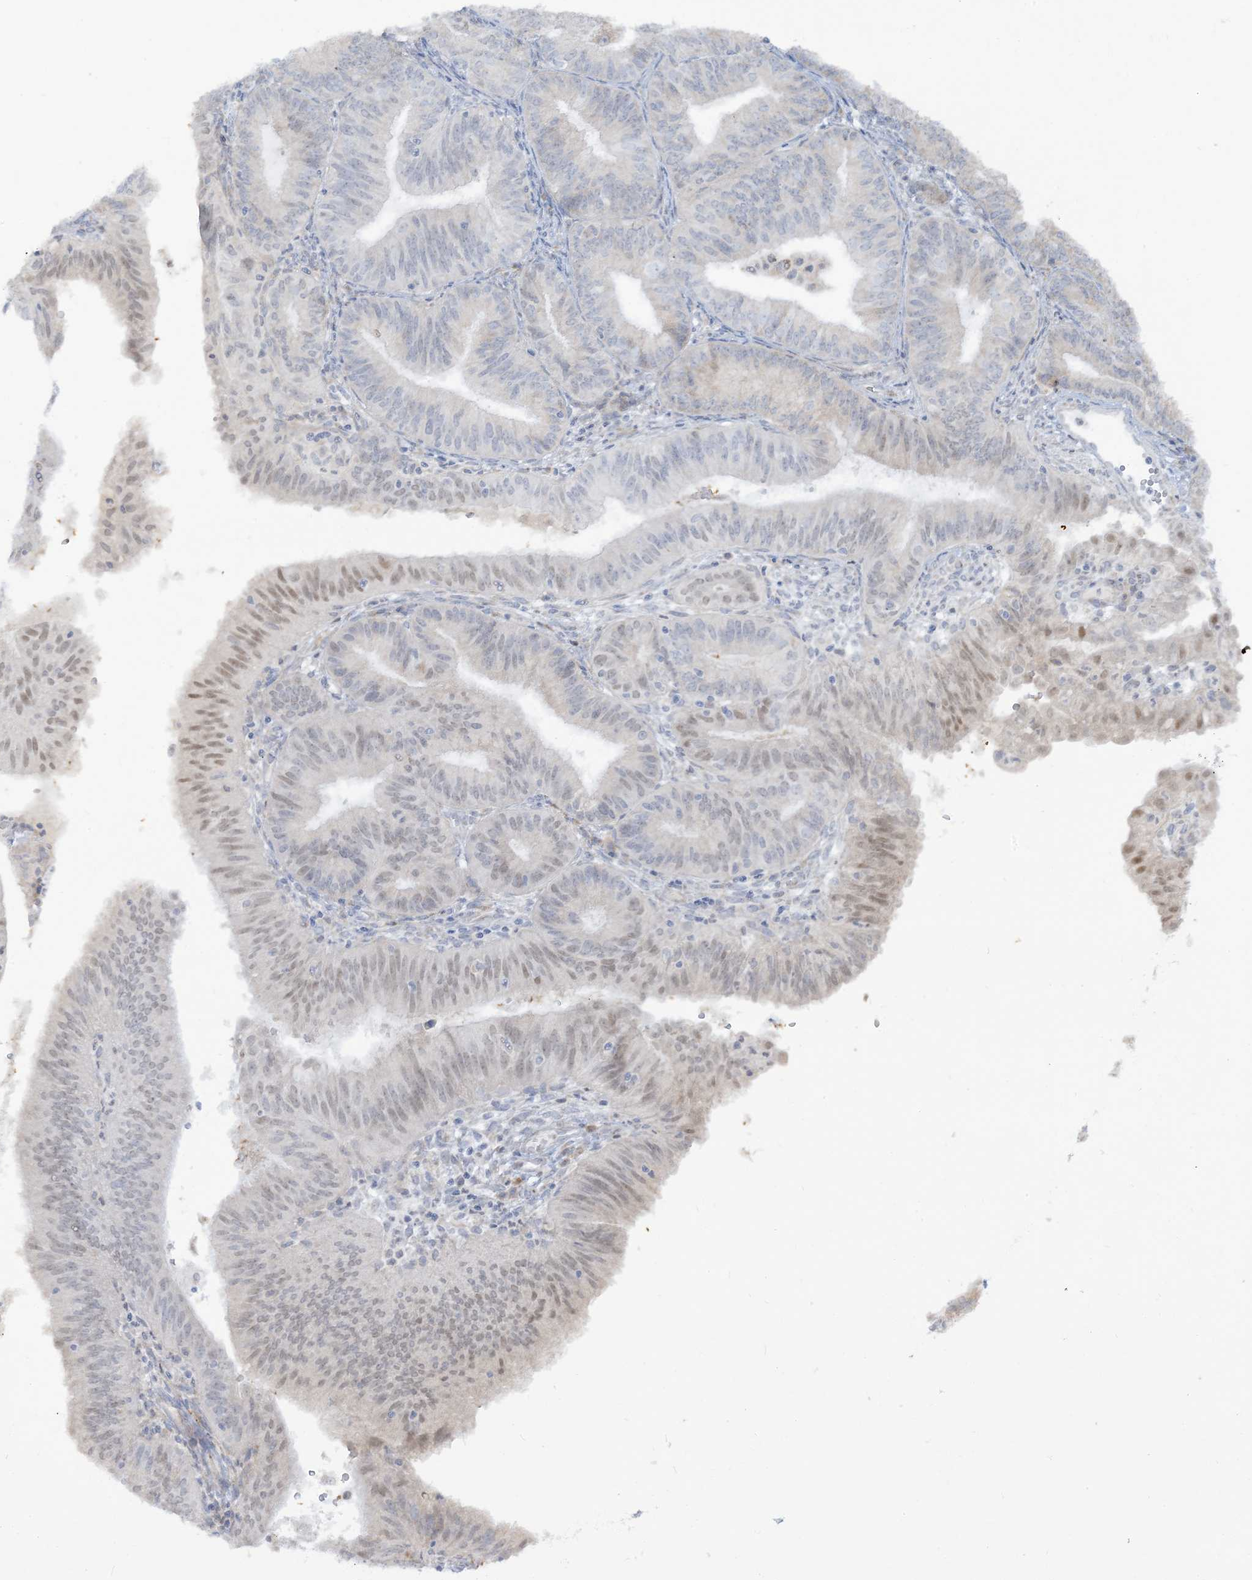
{"staining": {"intensity": "weak", "quantity": "<25%", "location": "nuclear"}, "tissue": "endometrial cancer", "cell_type": "Tumor cells", "image_type": "cancer", "snomed": [{"axis": "morphology", "description": "Adenocarcinoma, NOS"}, {"axis": "topography", "description": "Endometrium"}], "caption": "There is no significant positivity in tumor cells of endometrial cancer. (DAB immunohistochemistry visualized using brightfield microscopy, high magnification).", "gene": "LOXL3", "patient": {"sex": "female", "age": 51}}